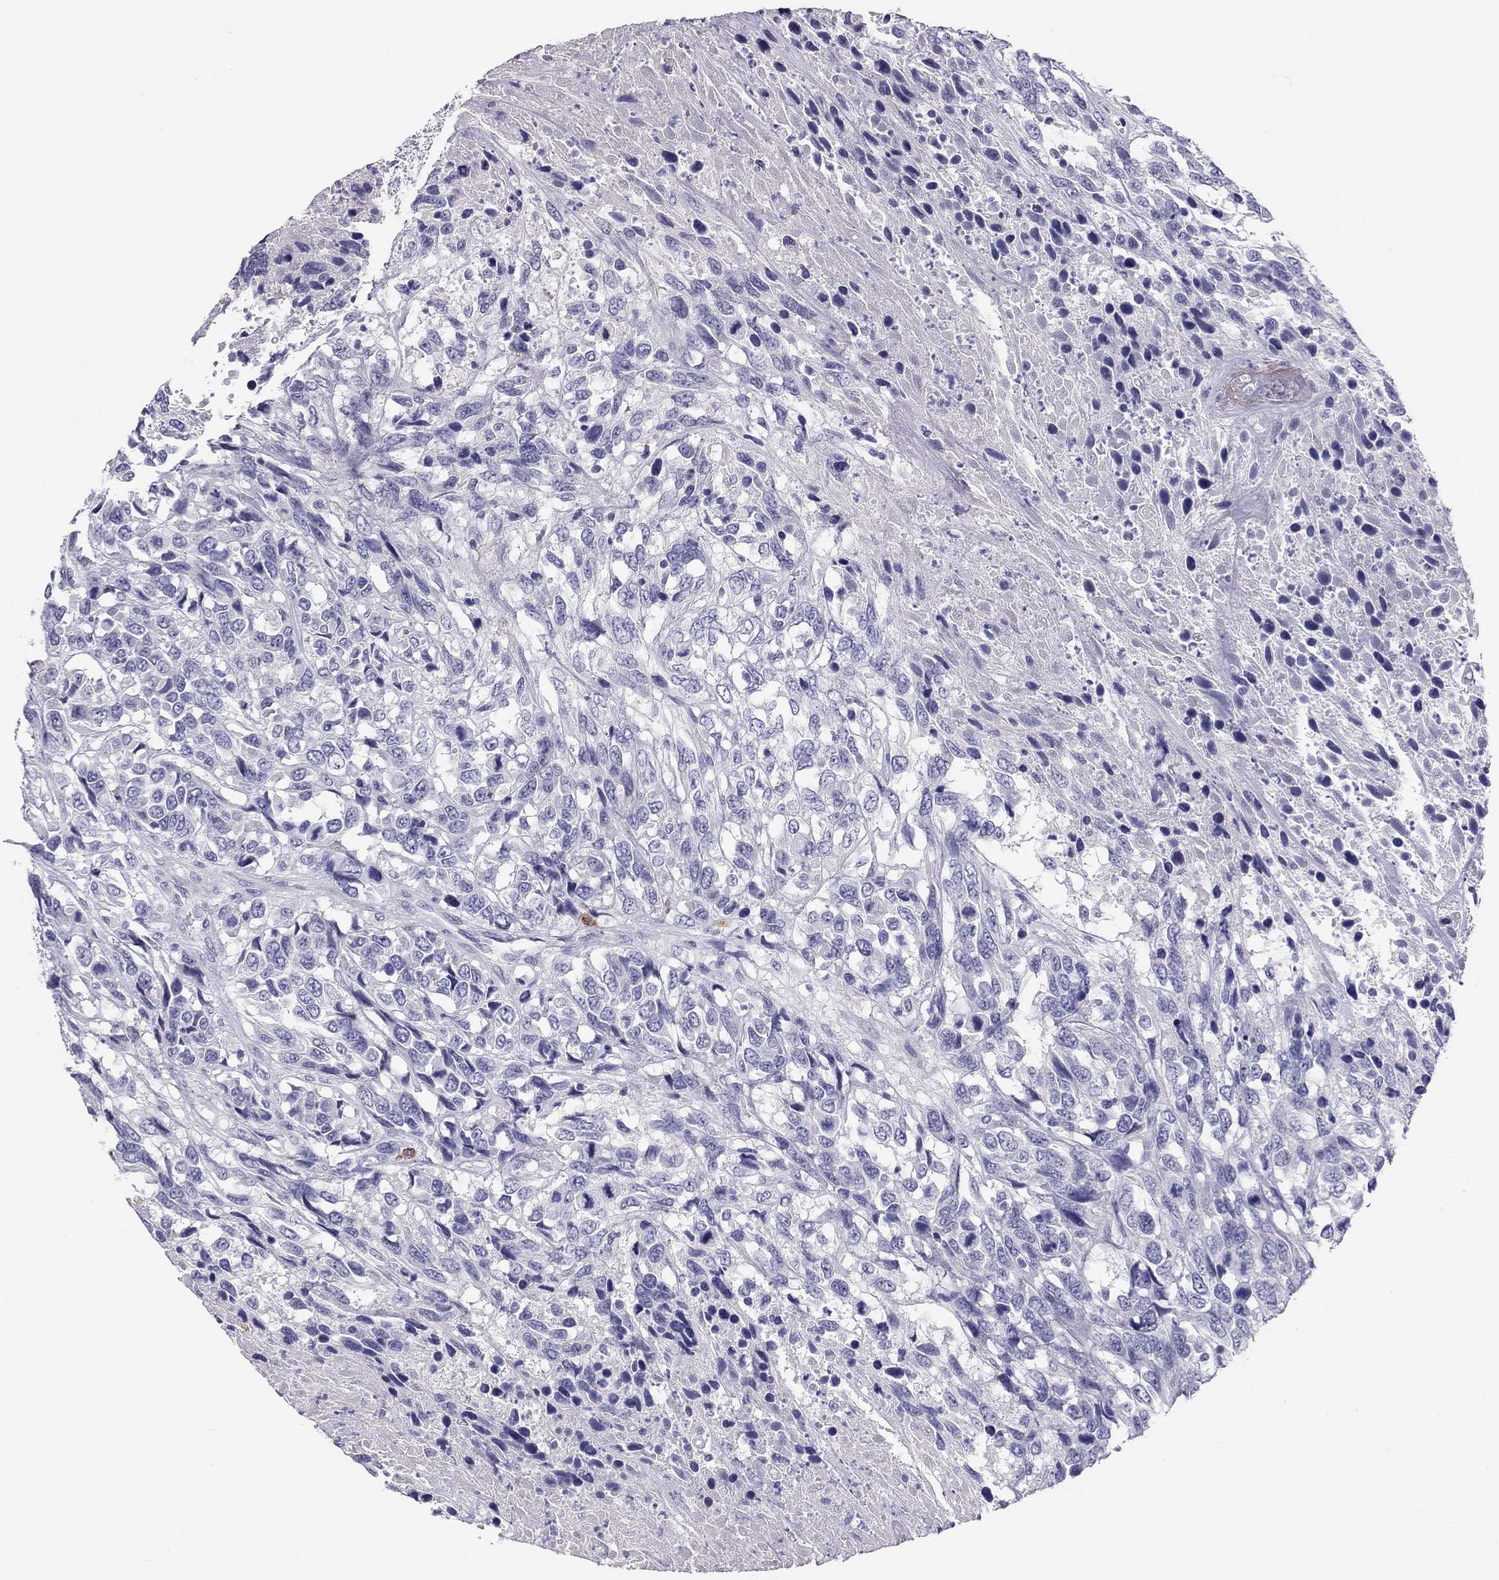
{"staining": {"intensity": "negative", "quantity": "none", "location": "none"}, "tissue": "urothelial cancer", "cell_type": "Tumor cells", "image_type": "cancer", "snomed": [{"axis": "morphology", "description": "Urothelial carcinoma, High grade"}, {"axis": "topography", "description": "Urinary bladder"}], "caption": "A photomicrograph of human urothelial cancer is negative for staining in tumor cells.", "gene": "IL17REL", "patient": {"sex": "female", "age": 70}}